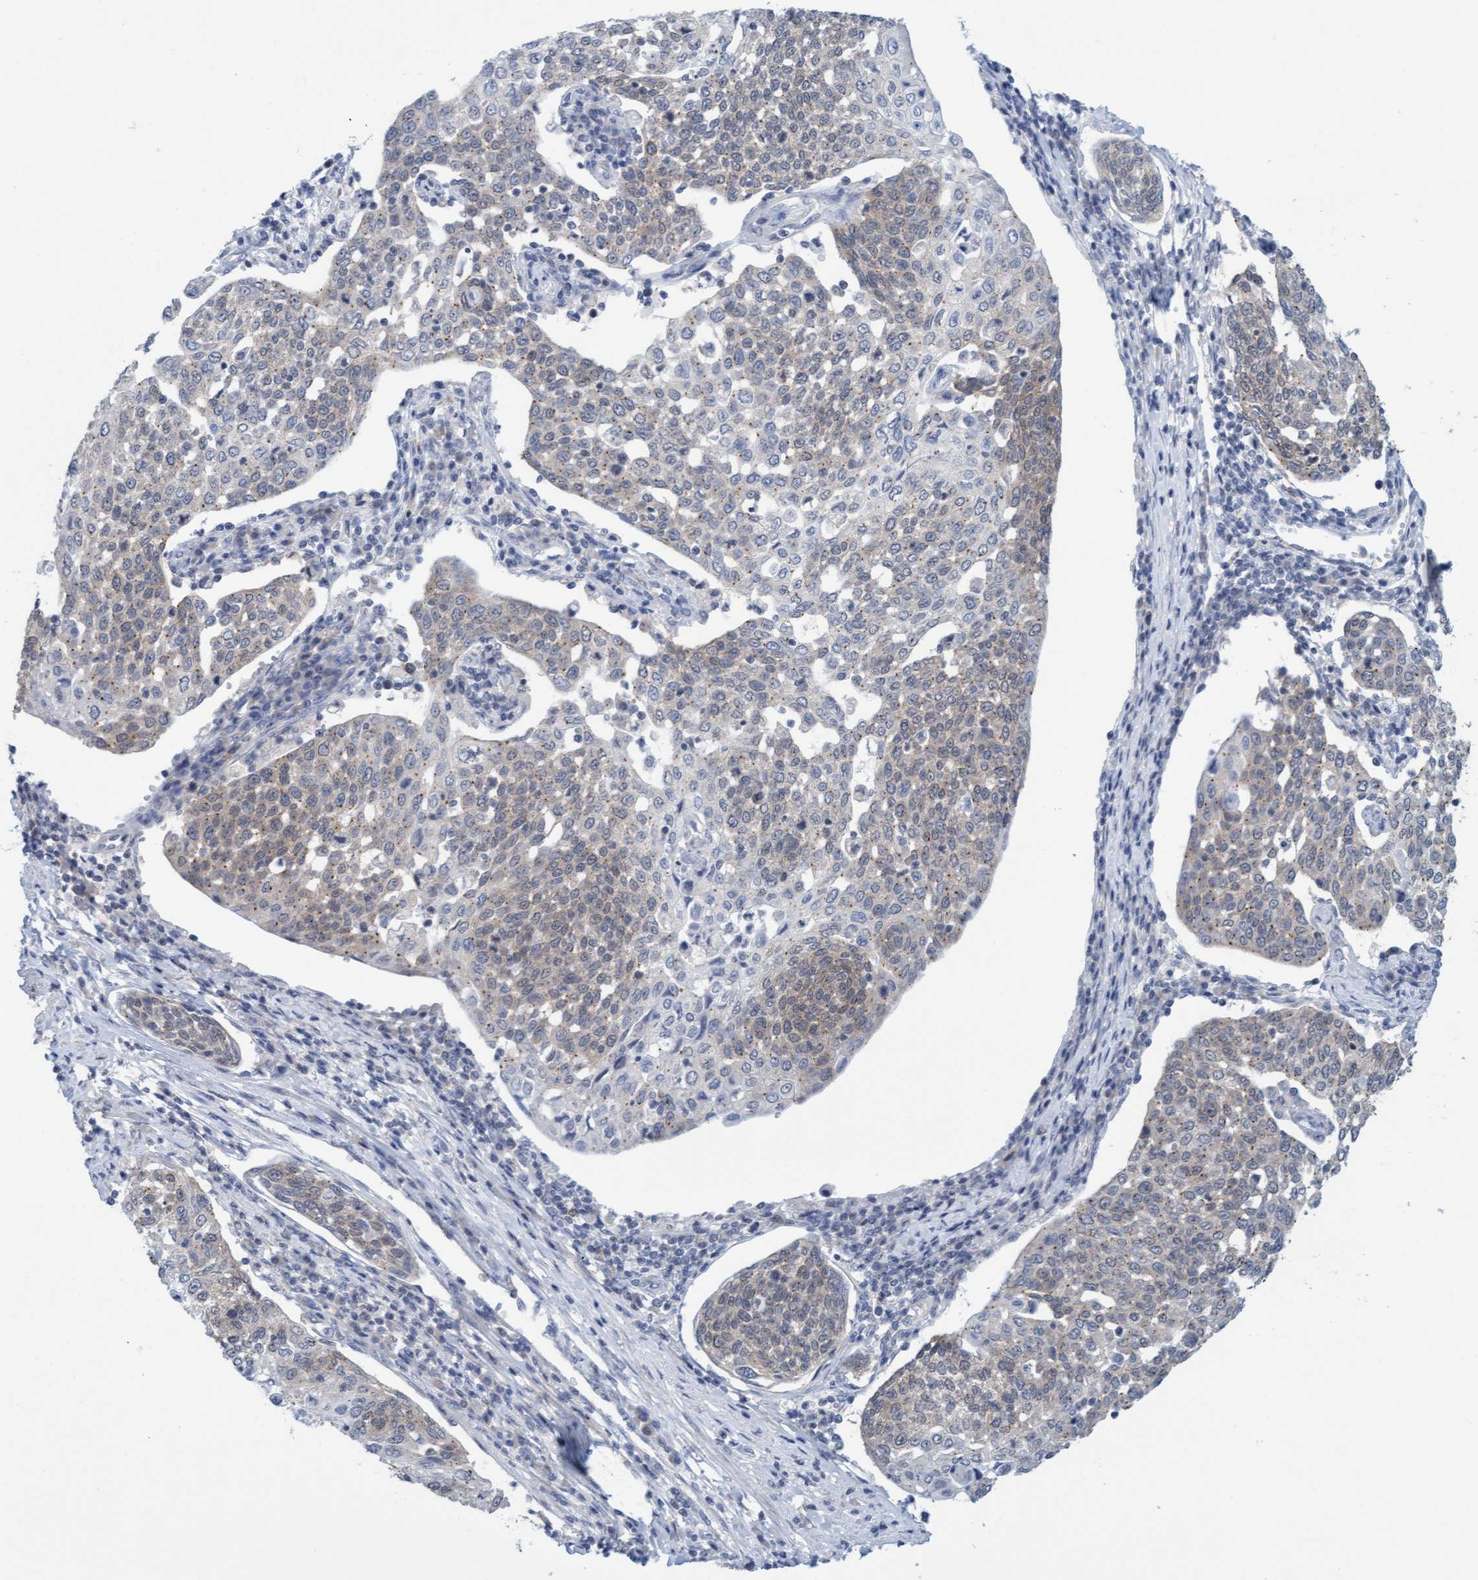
{"staining": {"intensity": "weak", "quantity": "25%-75%", "location": "cytoplasmic/membranous"}, "tissue": "cervical cancer", "cell_type": "Tumor cells", "image_type": "cancer", "snomed": [{"axis": "morphology", "description": "Squamous cell carcinoma, NOS"}, {"axis": "topography", "description": "Cervix"}], "caption": "About 25%-75% of tumor cells in cervical squamous cell carcinoma reveal weak cytoplasmic/membranous protein positivity as visualized by brown immunohistochemical staining.", "gene": "AMZ2", "patient": {"sex": "female", "age": 34}}